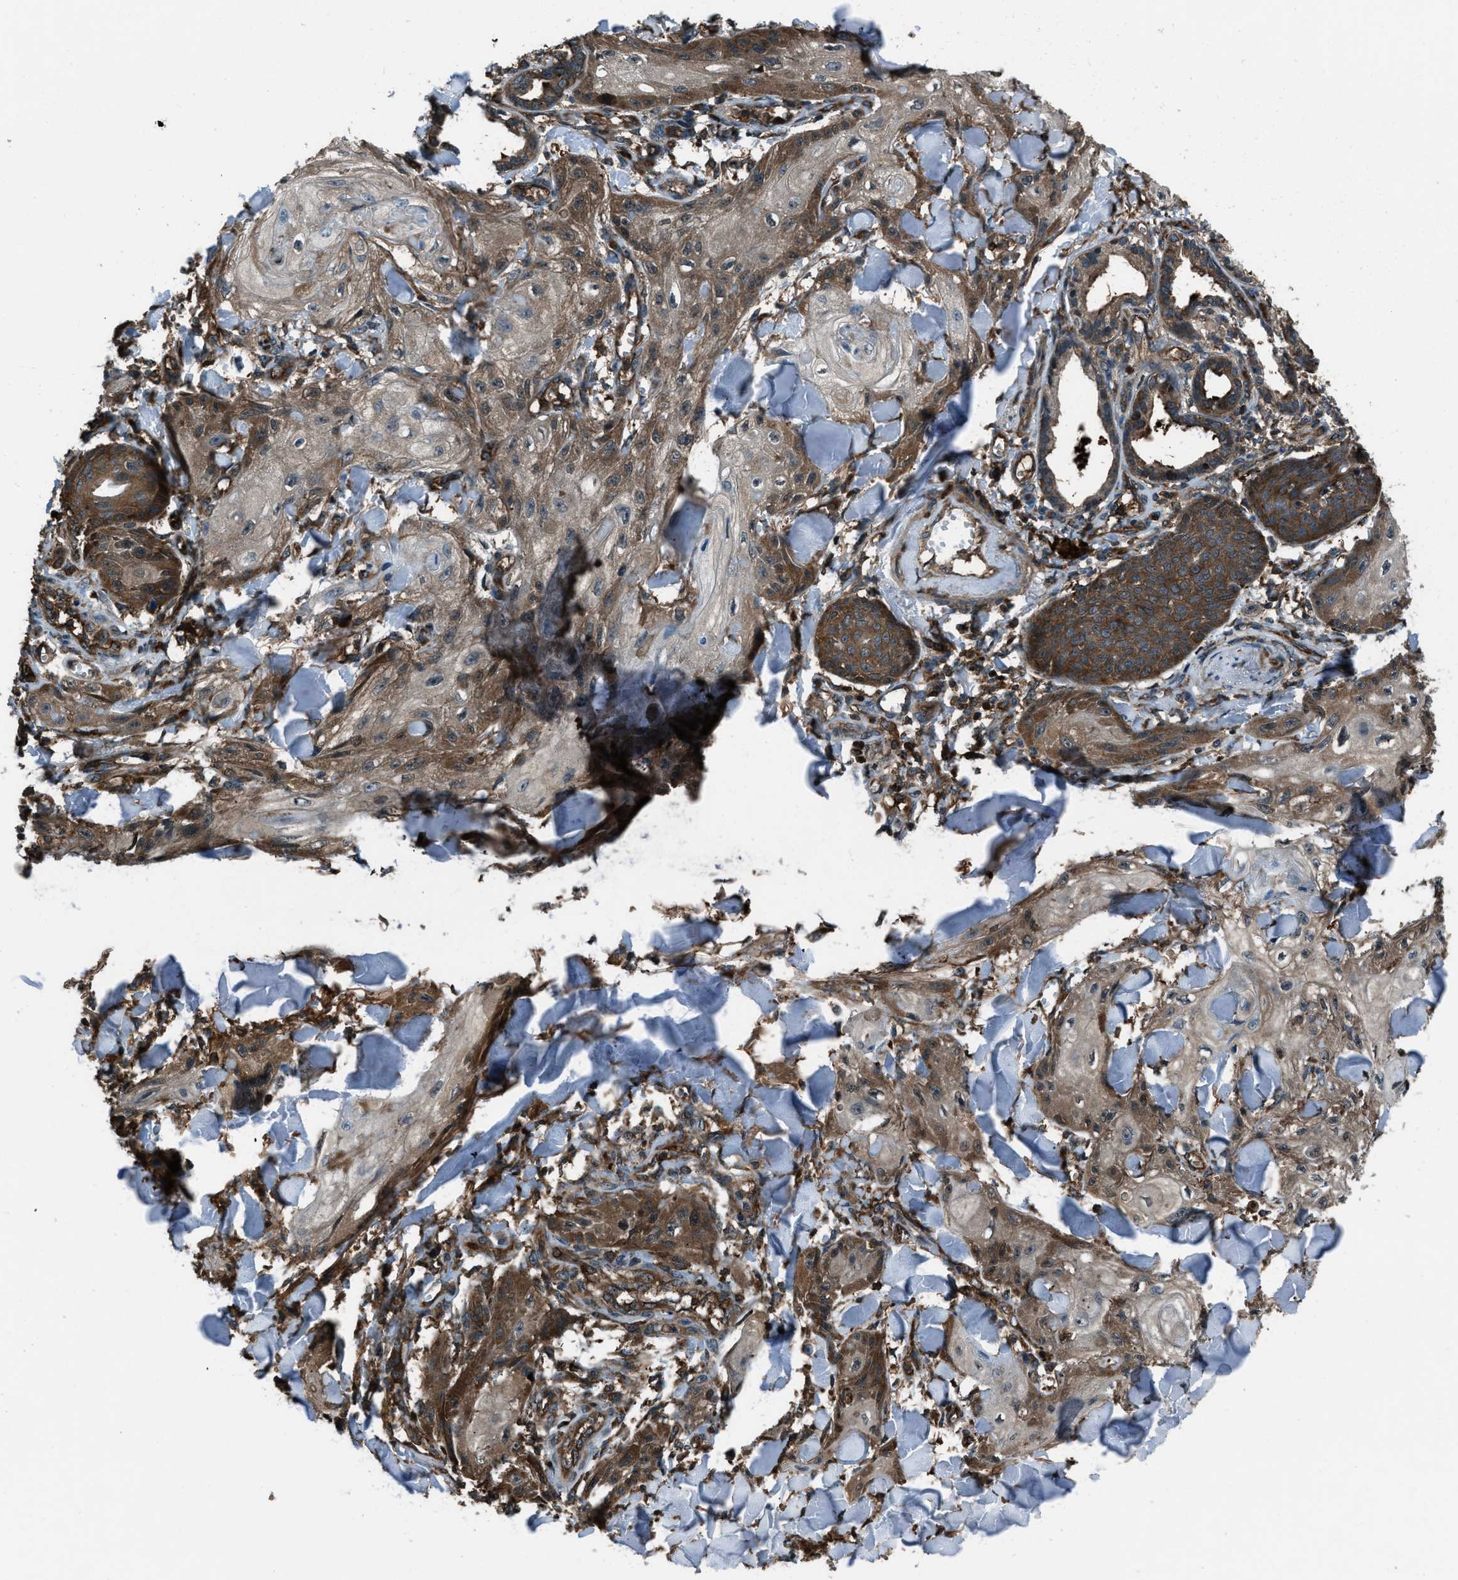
{"staining": {"intensity": "moderate", "quantity": ">75%", "location": "cytoplasmic/membranous"}, "tissue": "skin cancer", "cell_type": "Tumor cells", "image_type": "cancer", "snomed": [{"axis": "morphology", "description": "Squamous cell carcinoma, NOS"}, {"axis": "topography", "description": "Skin"}], "caption": "Protein expression analysis of squamous cell carcinoma (skin) exhibits moderate cytoplasmic/membranous positivity in about >75% of tumor cells.", "gene": "SNX30", "patient": {"sex": "male", "age": 74}}